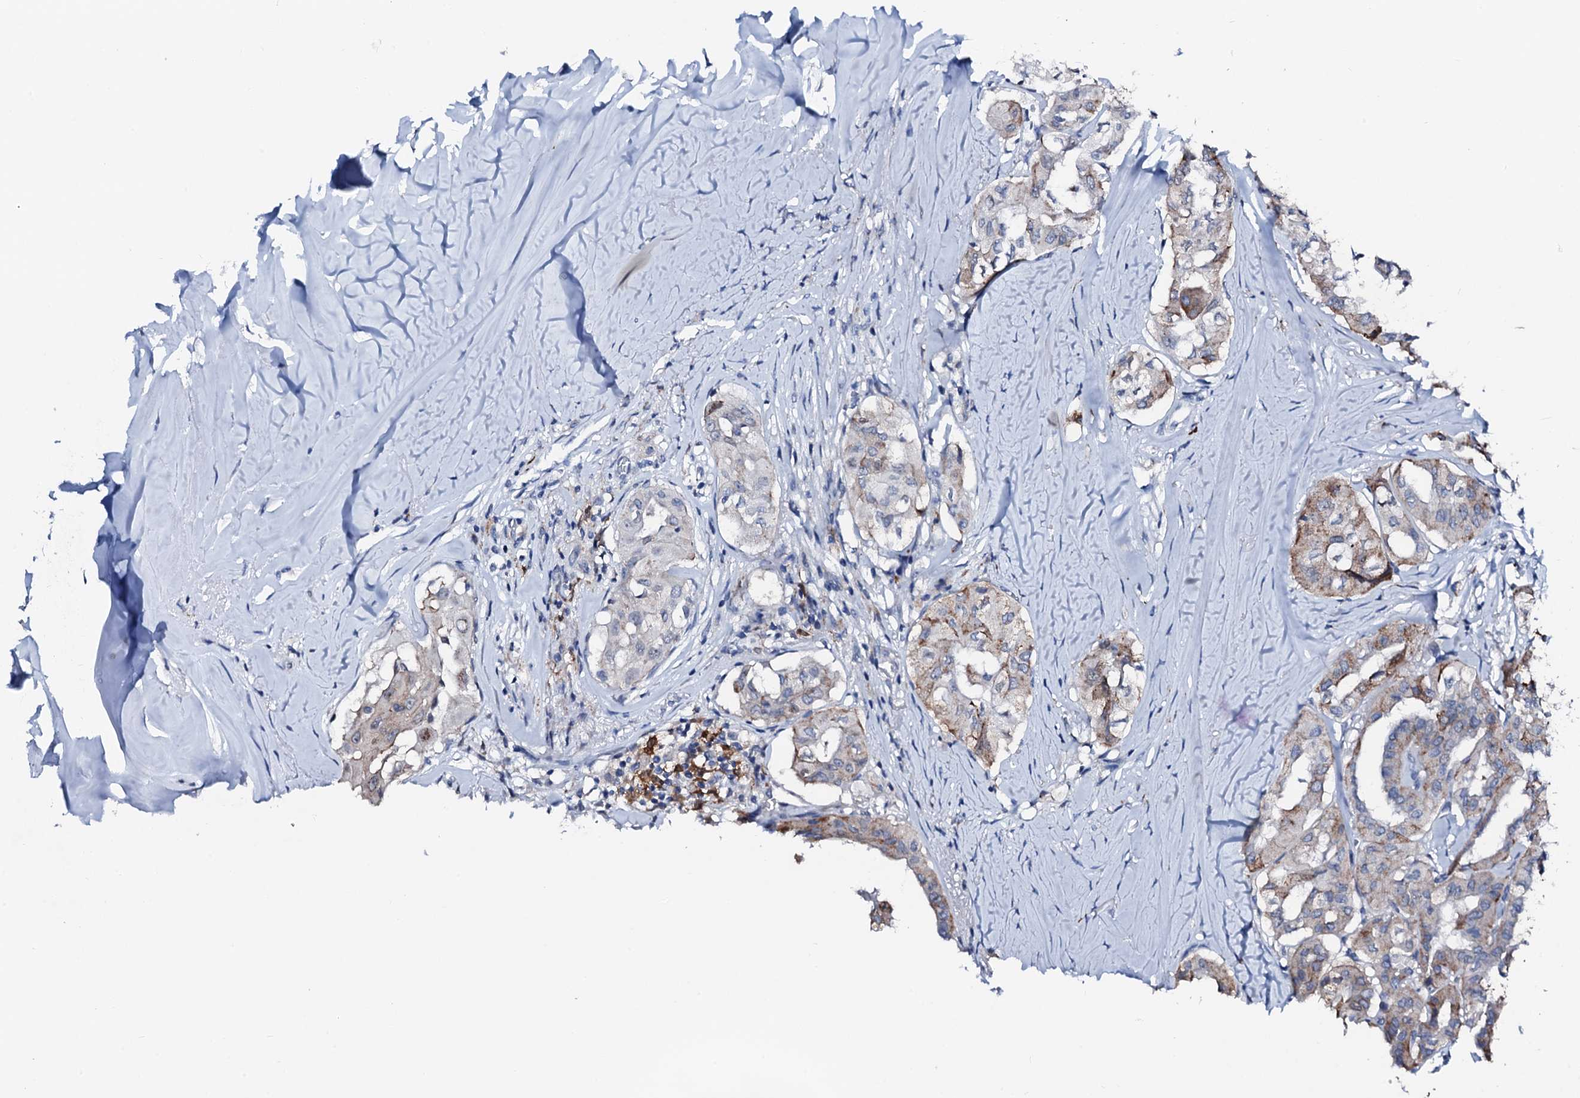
{"staining": {"intensity": "moderate", "quantity": "<25%", "location": "cytoplasmic/membranous"}, "tissue": "thyroid cancer", "cell_type": "Tumor cells", "image_type": "cancer", "snomed": [{"axis": "morphology", "description": "Papillary adenocarcinoma, NOS"}, {"axis": "topography", "description": "Thyroid gland"}], "caption": "High-magnification brightfield microscopy of thyroid cancer stained with DAB (brown) and counterstained with hematoxylin (blue). tumor cells exhibit moderate cytoplasmic/membranous positivity is appreciated in approximately<25% of cells. (DAB = brown stain, brightfield microscopy at high magnification).", "gene": "TRAFD1", "patient": {"sex": "female", "age": 59}}